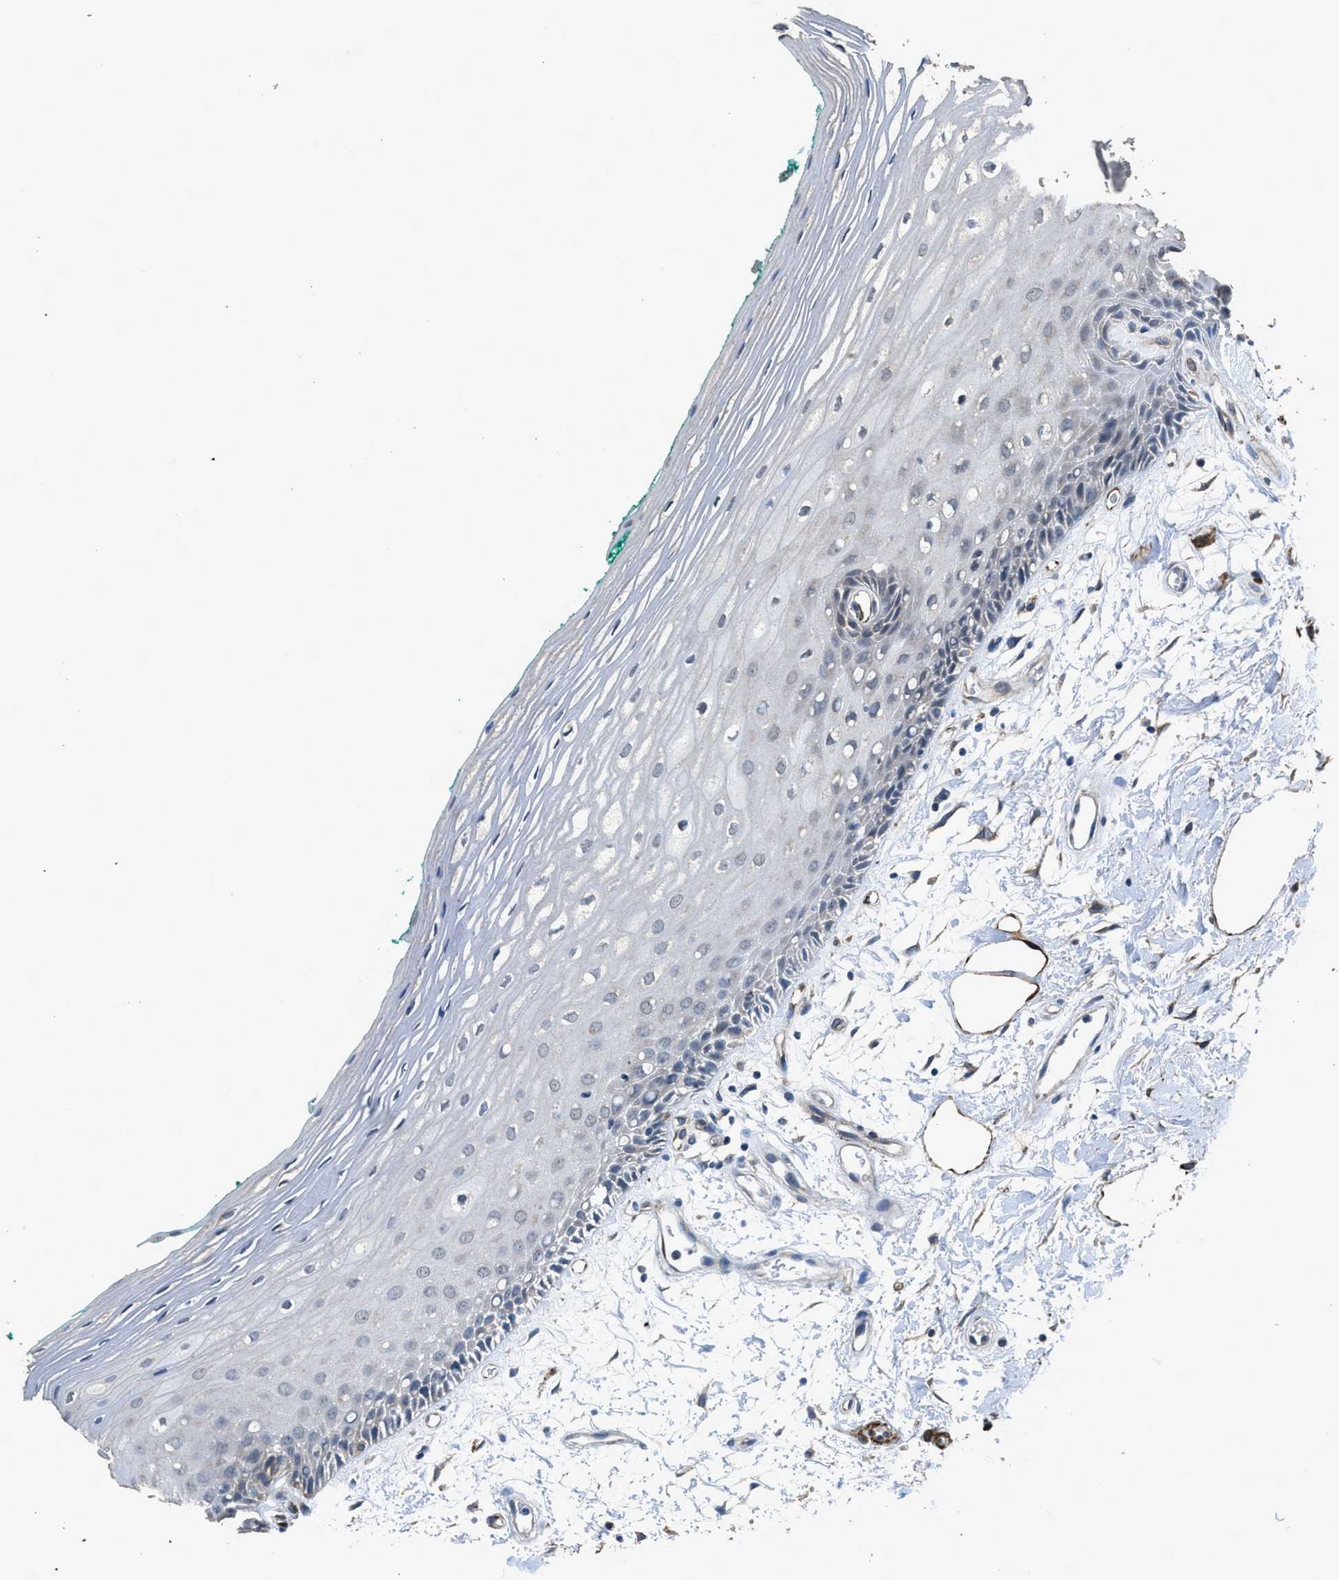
{"staining": {"intensity": "negative", "quantity": "none", "location": "none"}, "tissue": "oral mucosa", "cell_type": "Squamous epithelial cells", "image_type": "normal", "snomed": [{"axis": "morphology", "description": "Normal tissue, NOS"}, {"axis": "topography", "description": "Skeletal muscle"}, {"axis": "topography", "description": "Oral tissue"}, {"axis": "topography", "description": "Peripheral nerve tissue"}], "caption": "Benign oral mucosa was stained to show a protein in brown. There is no significant expression in squamous epithelial cells. (IHC, brightfield microscopy, high magnification).", "gene": "SYNM", "patient": {"sex": "female", "age": 84}}